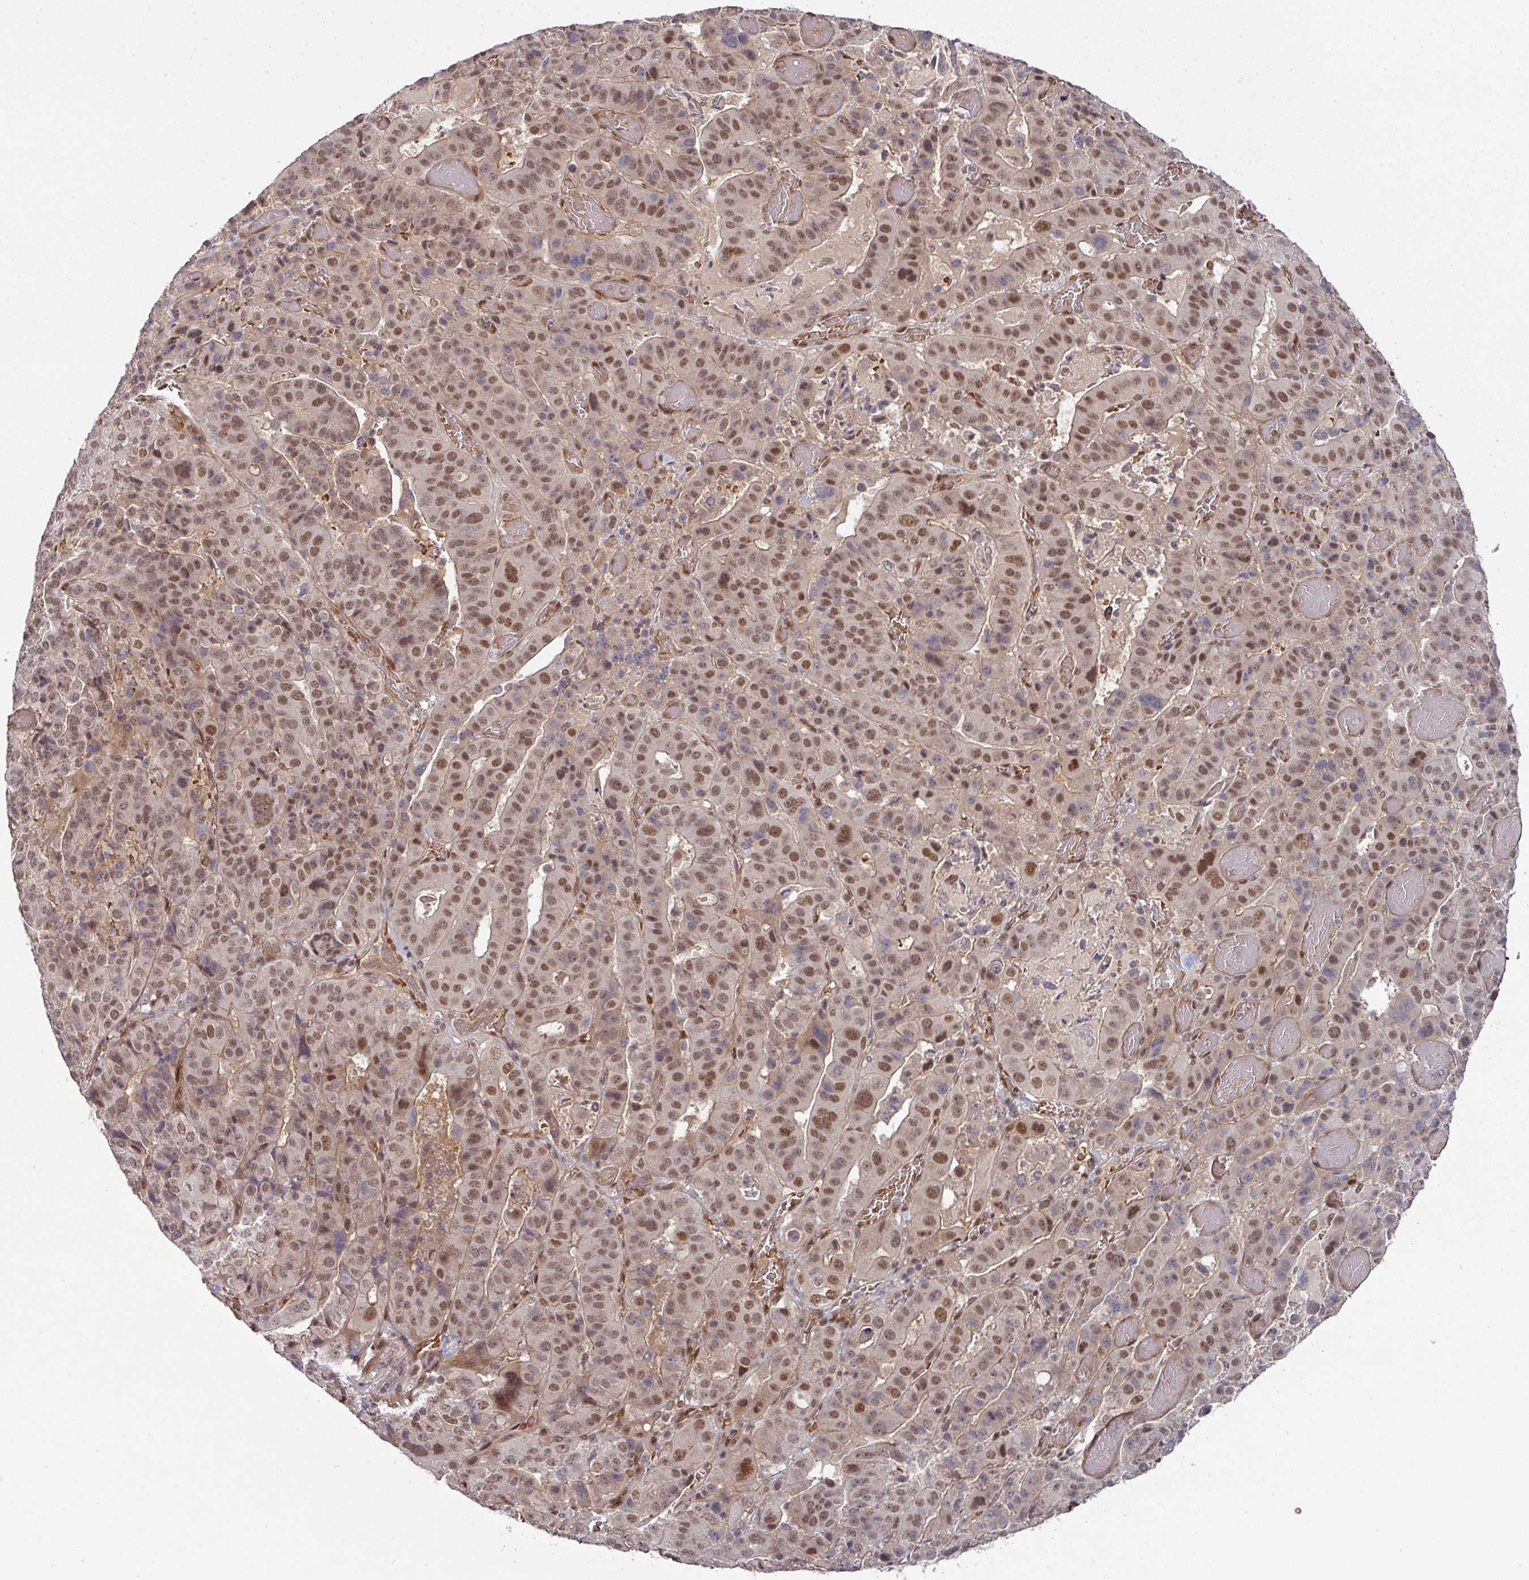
{"staining": {"intensity": "moderate", "quantity": ">75%", "location": "nuclear"}, "tissue": "stomach cancer", "cell_type": "Tumor cells", "image_type": "cancer", "snomed": [{"axis": "morphology", "description": "Adenocarcinoma, NOS"}, {"axis": "topography", "description": "Stomach"}], "caption": "High-power microscopy captured an immunohistochemistry (IHC) micrograph of adenocarcinoma (stomach), revealing moderate nuclear positivity in about >75% of tumor cells. Nuclei are stained in blue.", "gene": "CIC", "patient": {"sex": "male", "age": 48}}